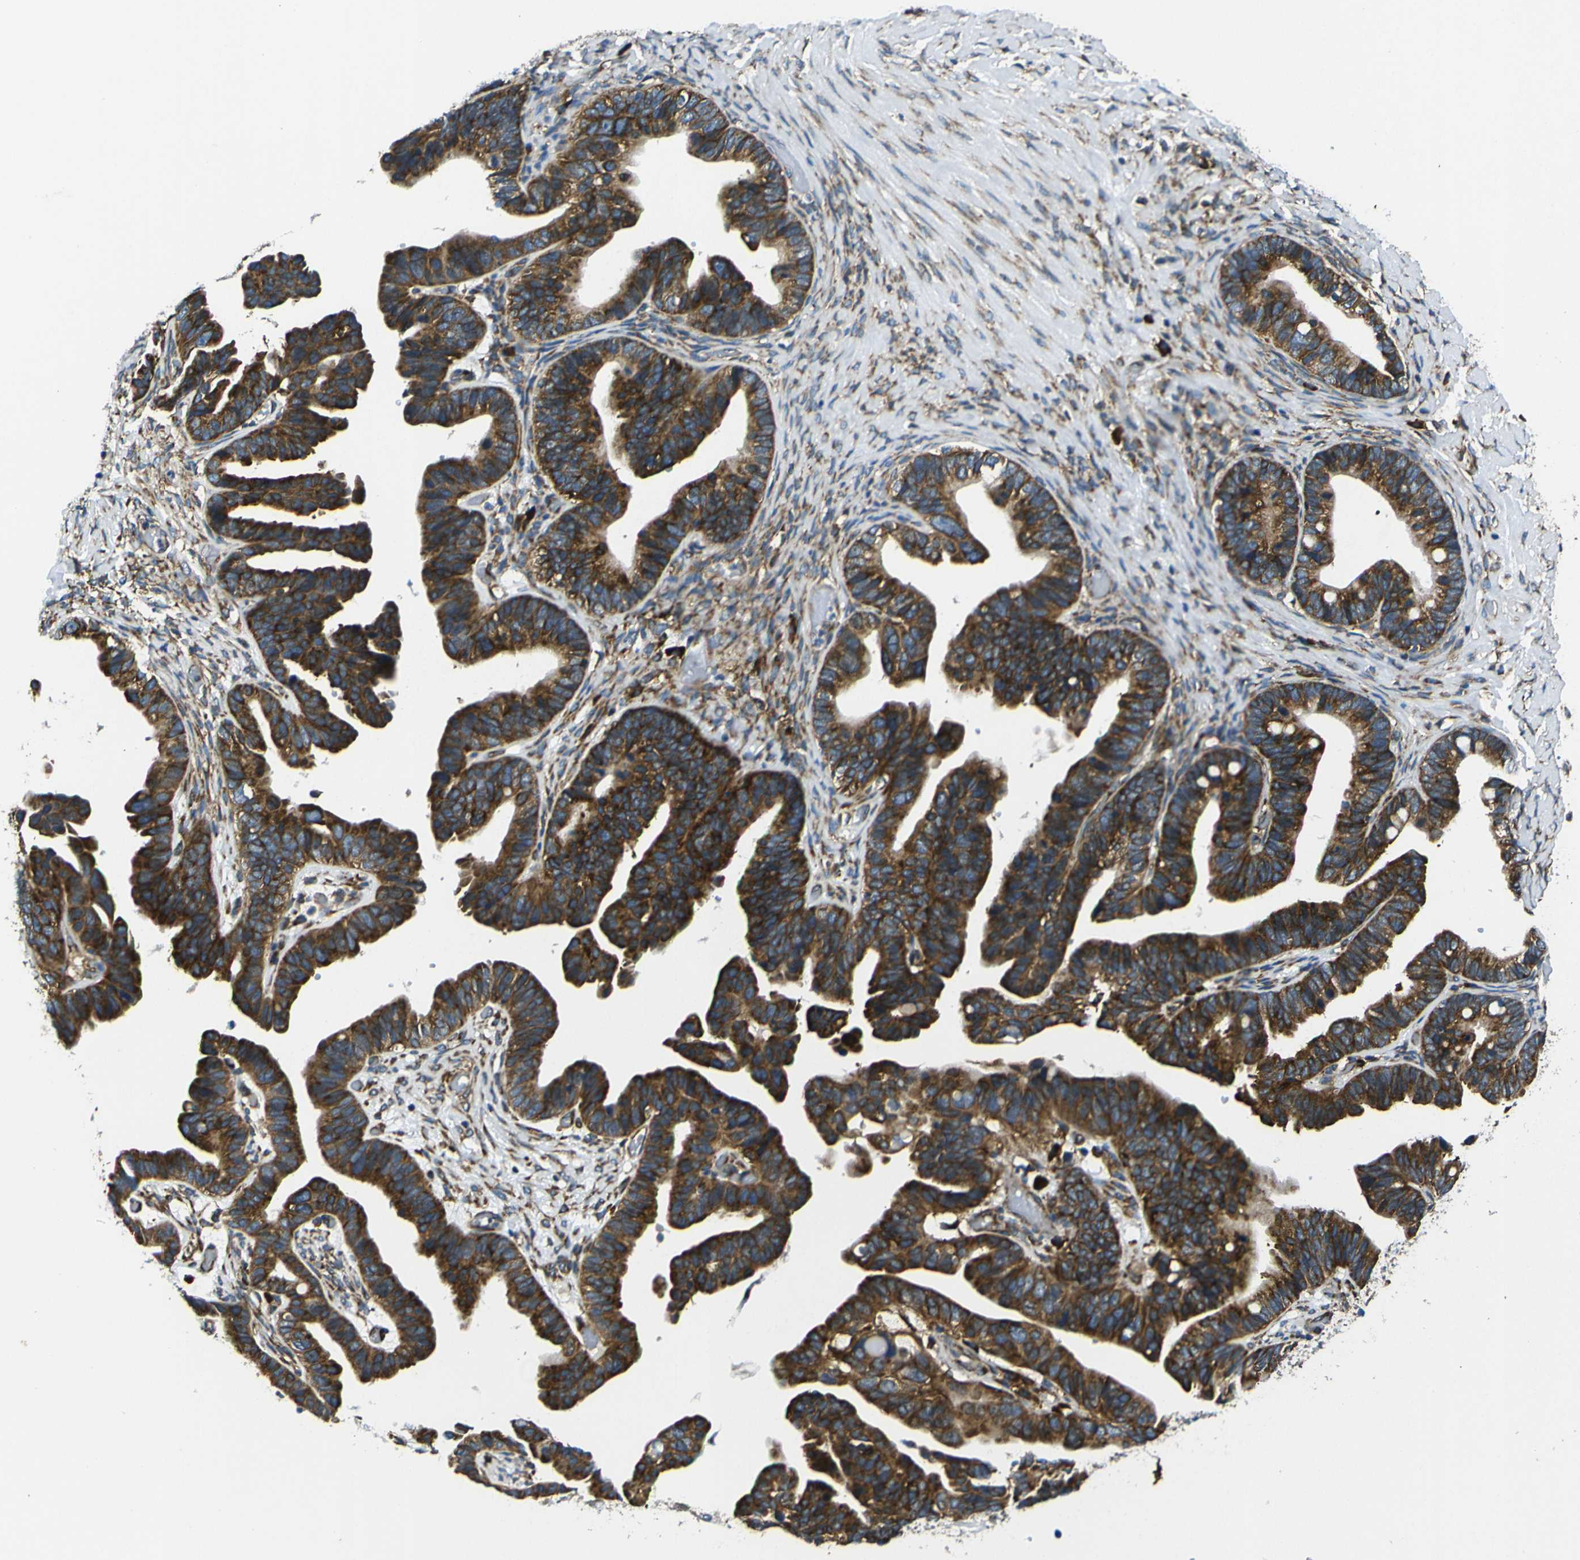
{"staining": {"intensity": "strong", "quantity": ">75%", "location": "cytoplasmic/membranous"}, "tissue": "ovarian cancer", "cell_type": "Tumor cells", "image_type": "cancer", "snomed": [{"axis": "morphology", "description": "Cystadenocarcinoma, serous, NOS"}, {"axis": "topography", "description": "Ovary"}], "caption": "An immunohistochemistry image of tumor tissue is shown. Protein staining in brown labels strong cytoplasmic/membranous positivity in ovarian cancer (serous cystadenocarcinoma) within tumor cells.", "gene": "RPSA", "patient": {"sex": "female", "age": 56}}